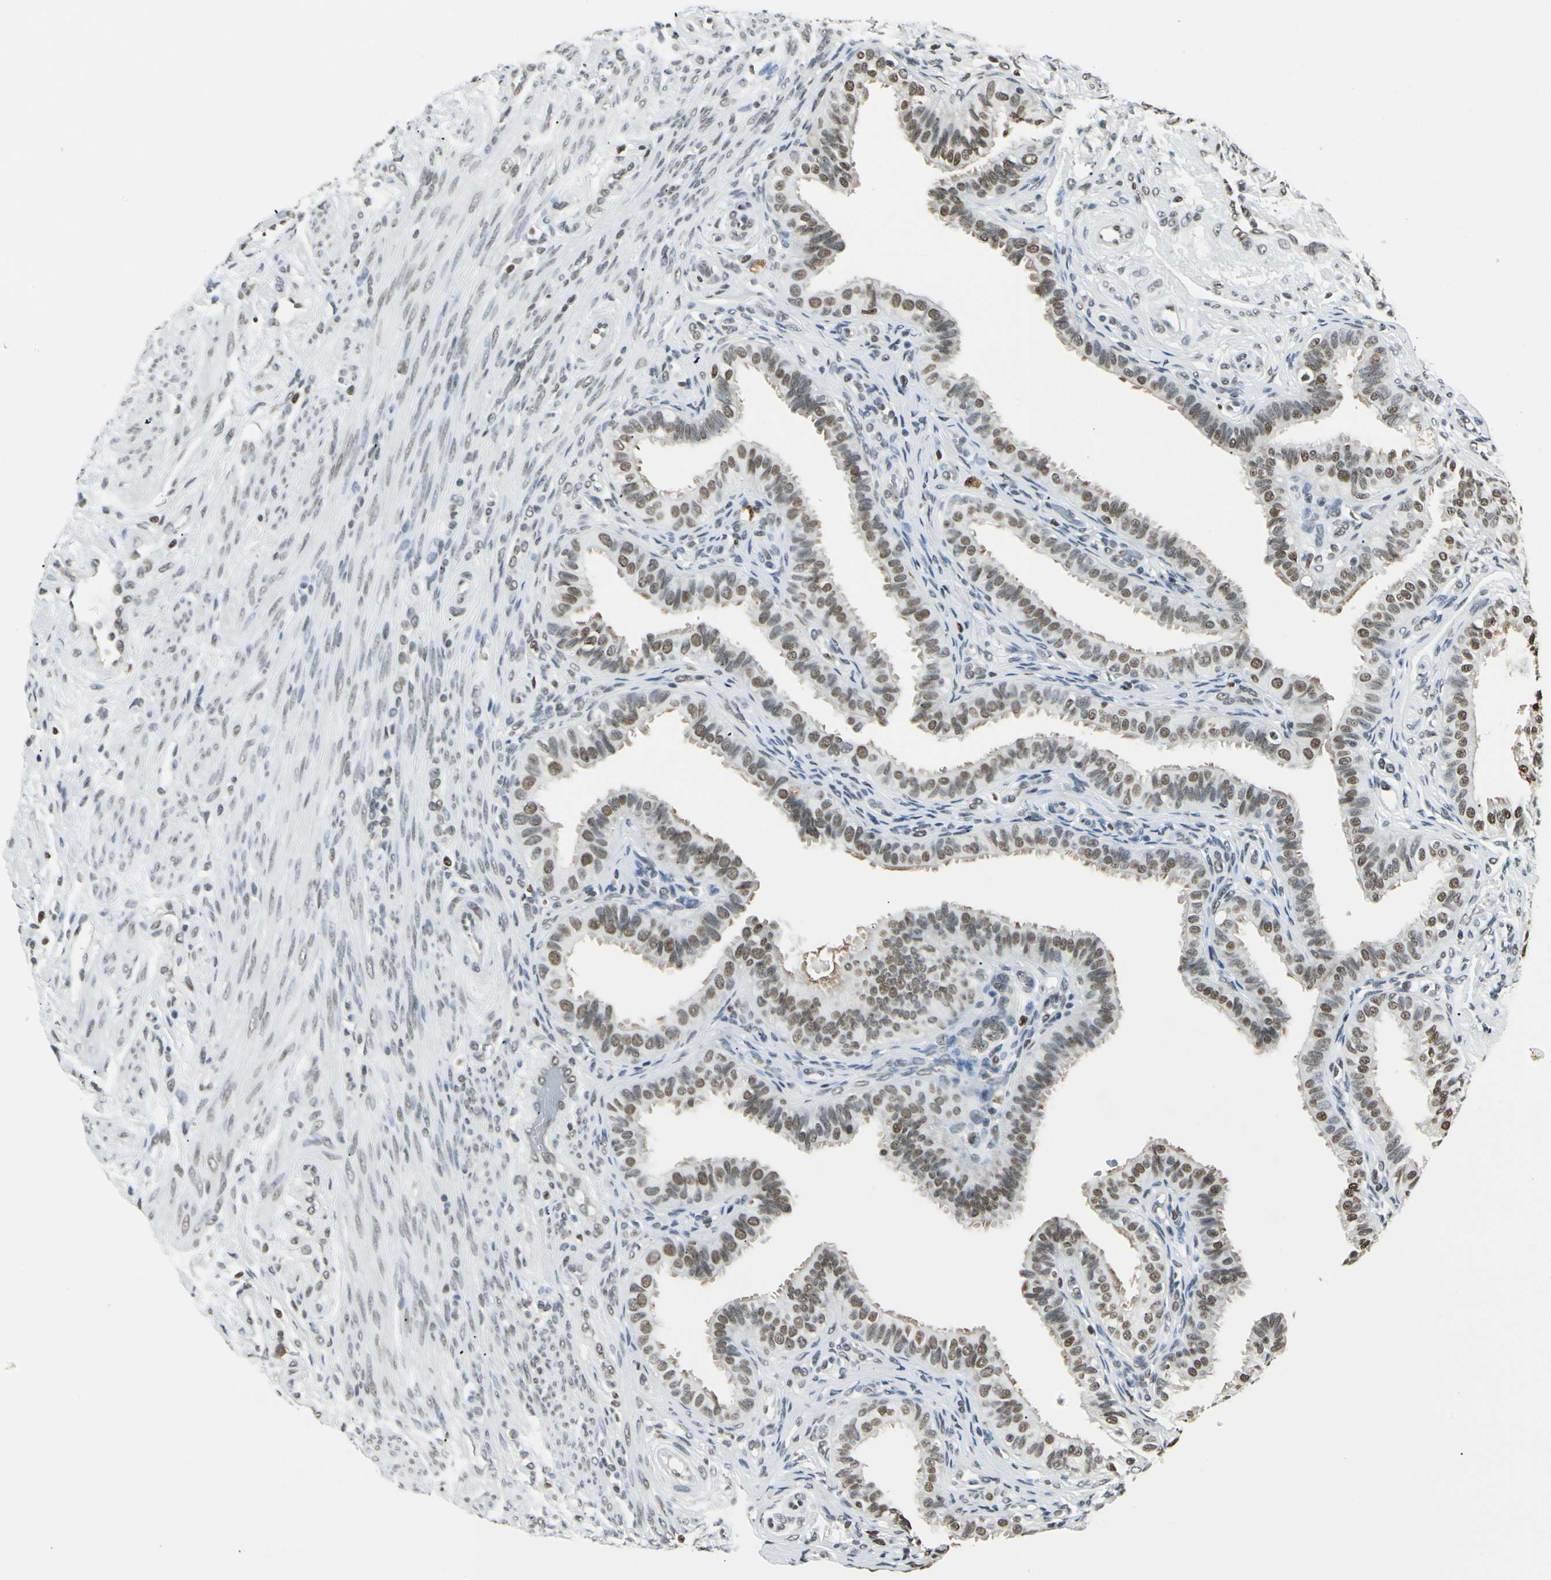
{"staining": {"intensity": "moderate", "quantity": ">75%", "location": "nuclear"}, "tissue": "fallopian tube", "cell_type": "Glandular cells", "image_type": "normal", "snomed": [{"axis": "morphology", "description": "Normal tissue, NOS"}, {"axis": "topography", "description": "Fallopian tube"}], "caption": "Protein expression by immunohistochemistry (IHC) demonstrates moderate nuclear staining in about >75% of glandular cells in unremarkable fallopian tube.", "gene": "FANCG", "patient": {"sex": "female", "age": 42}}